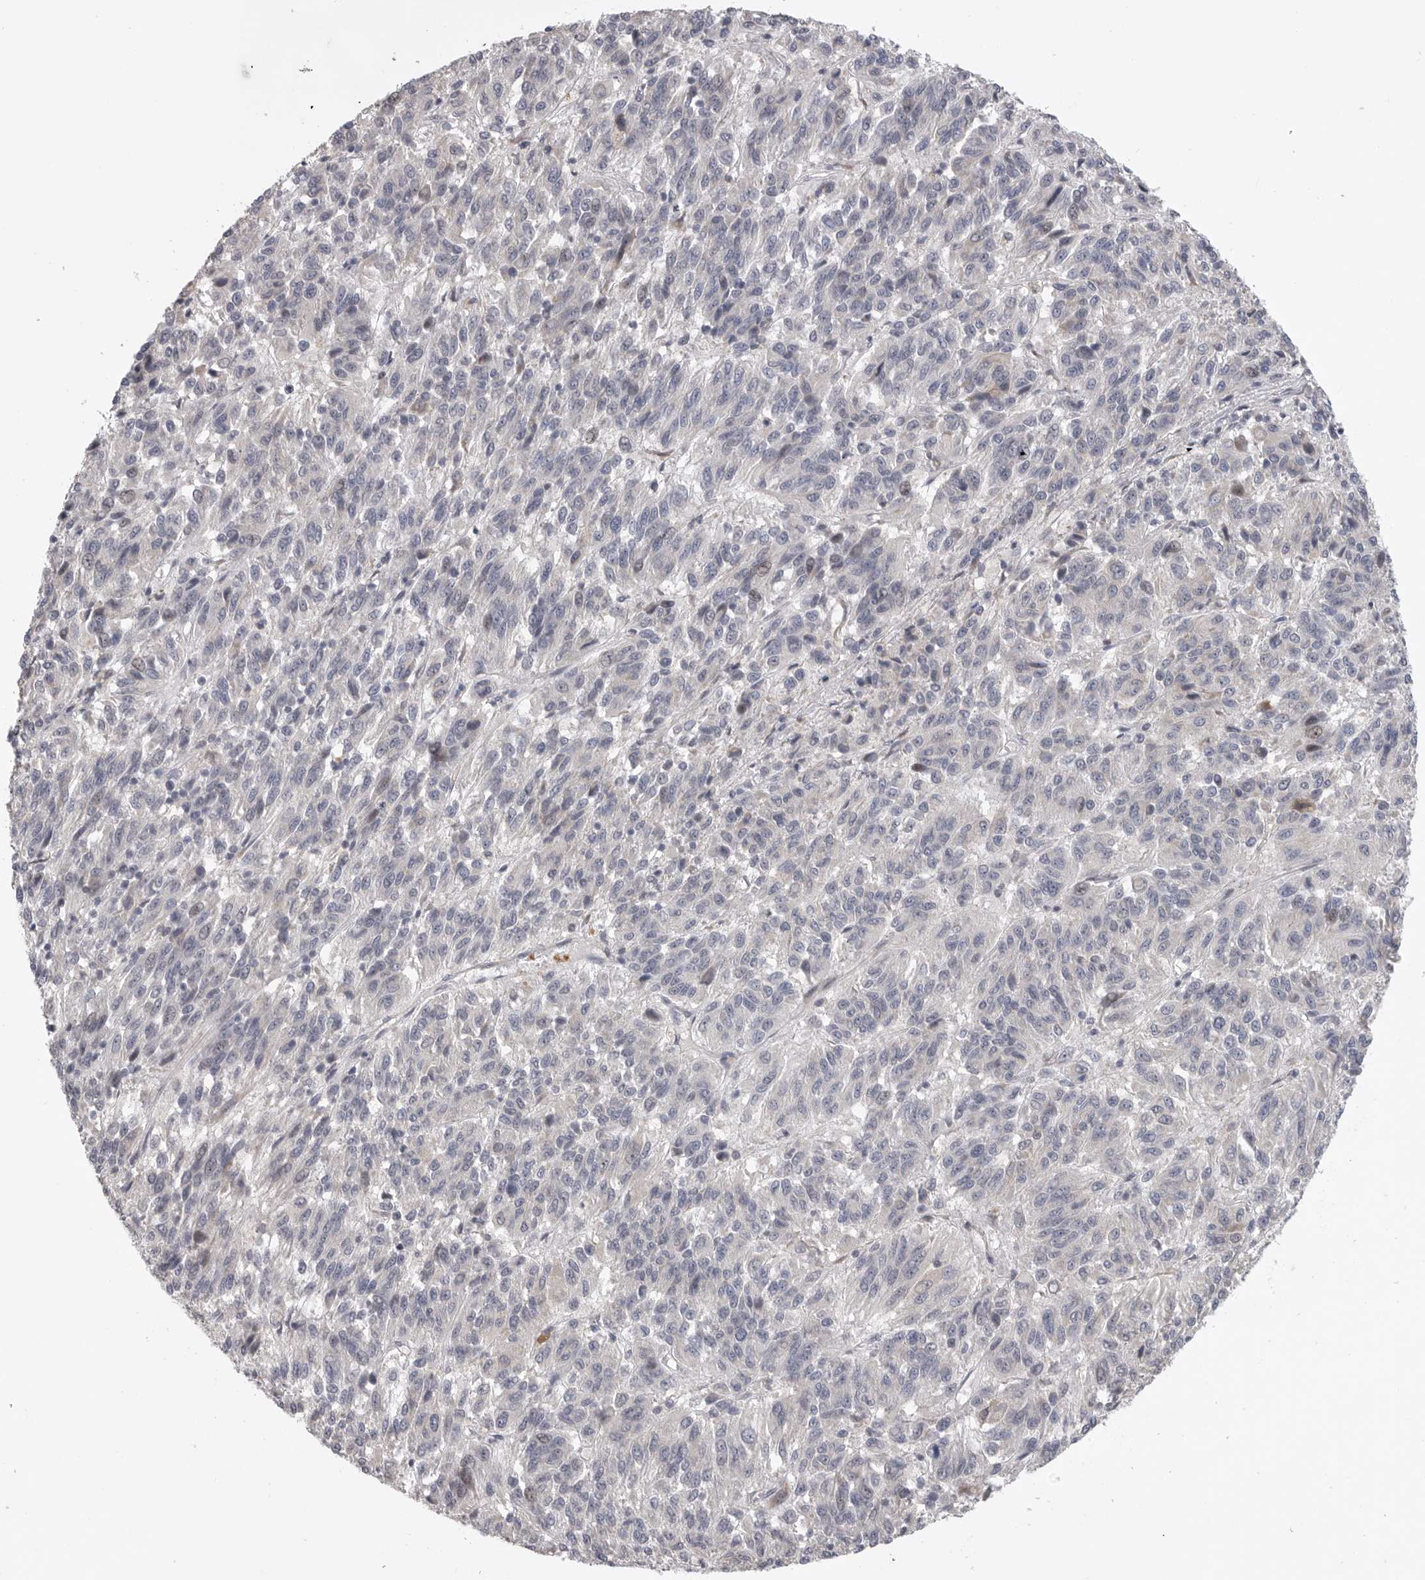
{"staining": {"intensity": "negative", "quantity": "none", "location": "none"}, "tissue": "melanoma", "cell_type": "Tumor cells", "image_type": "cancer", "snomed": [{"axis": "morphology", "description": "Malignant melanoma, Metastatic site"}, {"axis": "topography", "description": "Lung"}], "caption": "Immunohistochemical staining of human malignant melanoma (metastatic site) demonstrates no significant expression in tumor cells.", "gene": "FBXO43", "patient": {"sex": "male", "age": 64}}